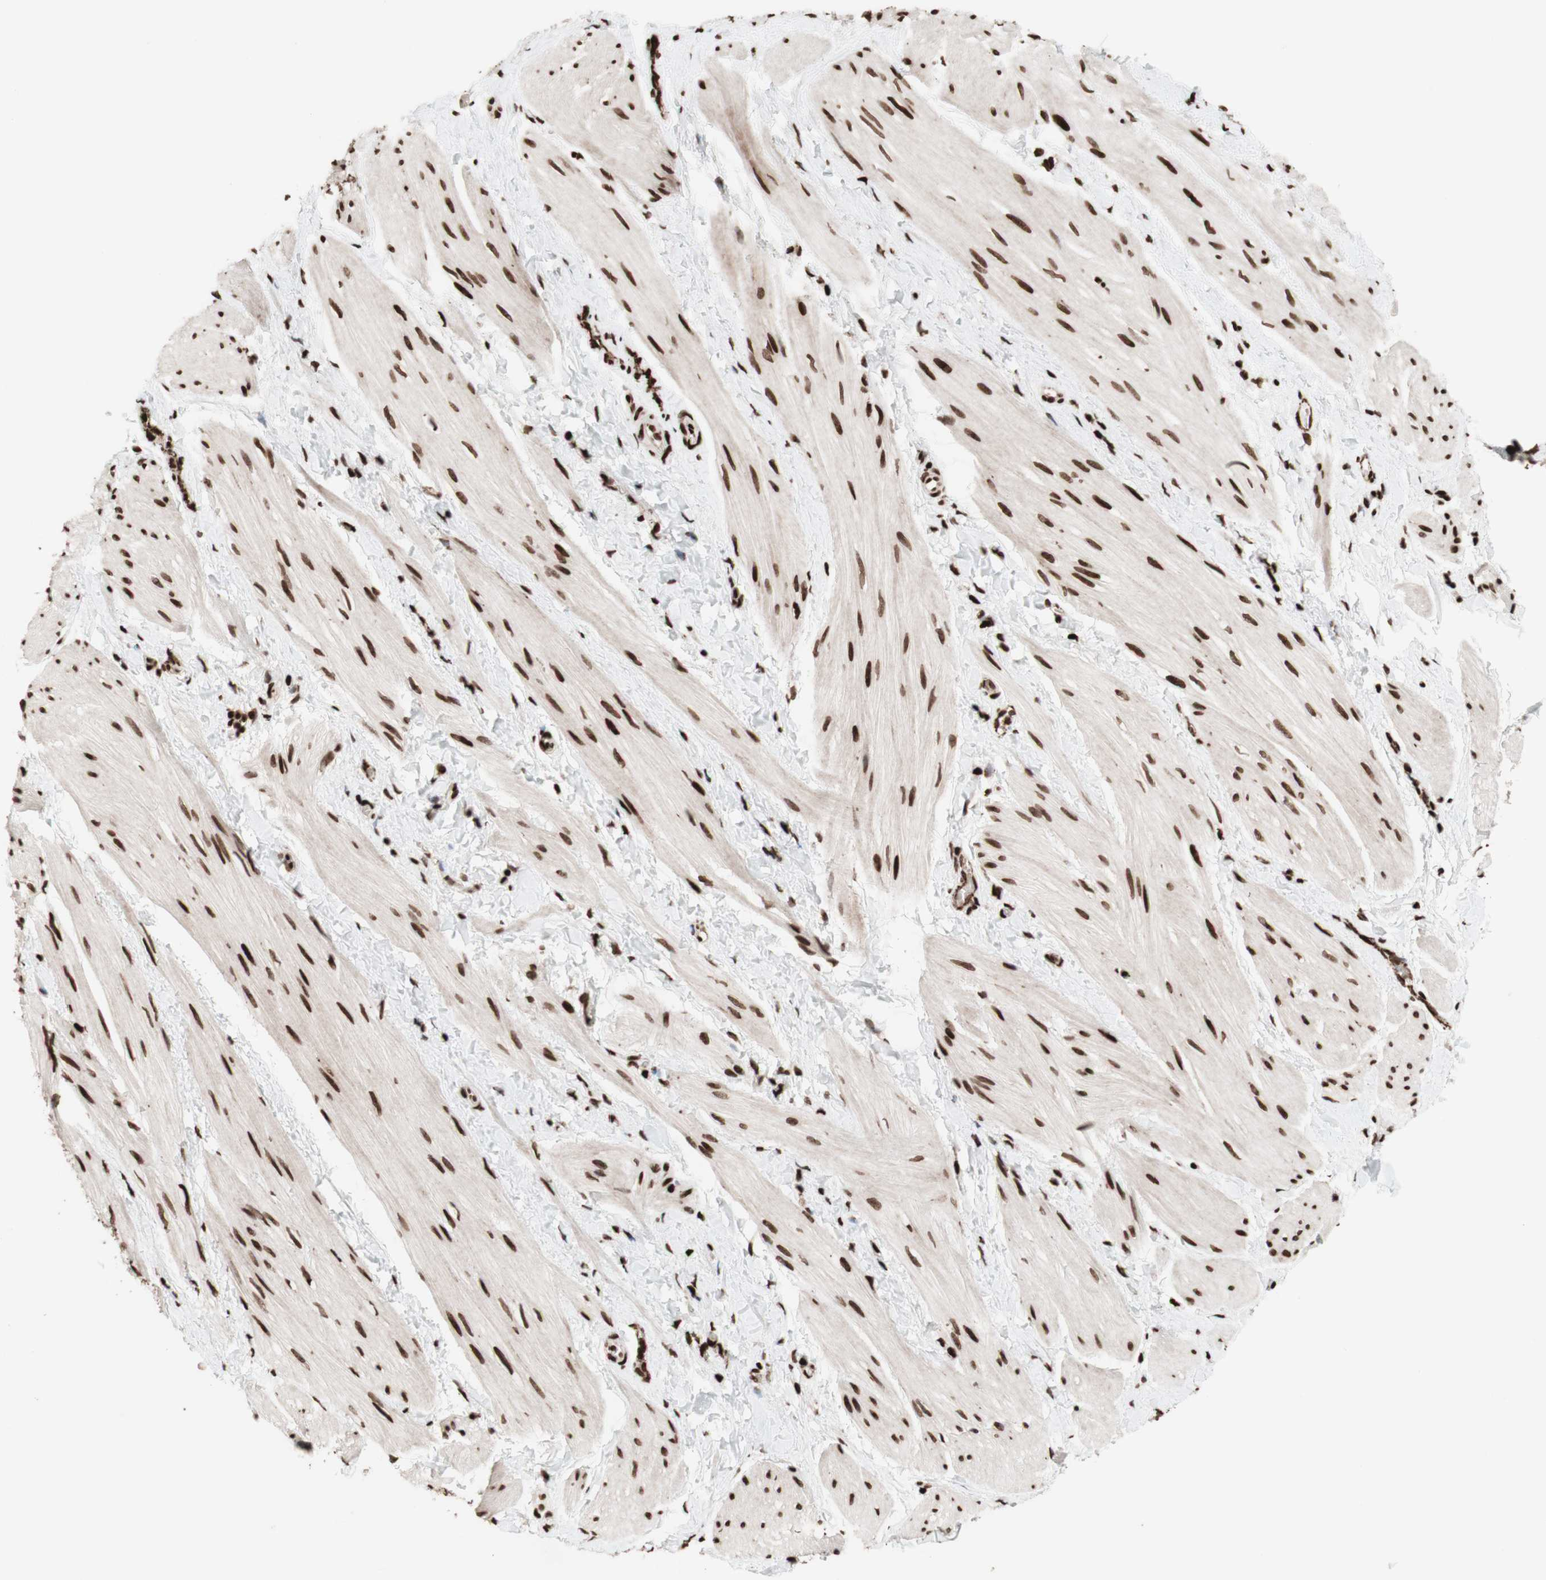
{"staining": {"intensity": "moderate", "quantity": ">75%", "location": "nuclear"}, "tissue": "smooth muscle", "cell_type": "Smooth muscle cells", "image_type": "normal", "snomed": [{"axis": "morphology", "description": "Normal tissue, NOS"}, {"axis": "topography", "description": "Smooth muscle"}], "caption": "Protein staining by IHC exhibits moderate nuclear positivity in about >75% of smooth muscle cells in unremarkable smooth muscle.", "gene": "NCAPD2", "patient": {"sex": "male", "age": 16}}